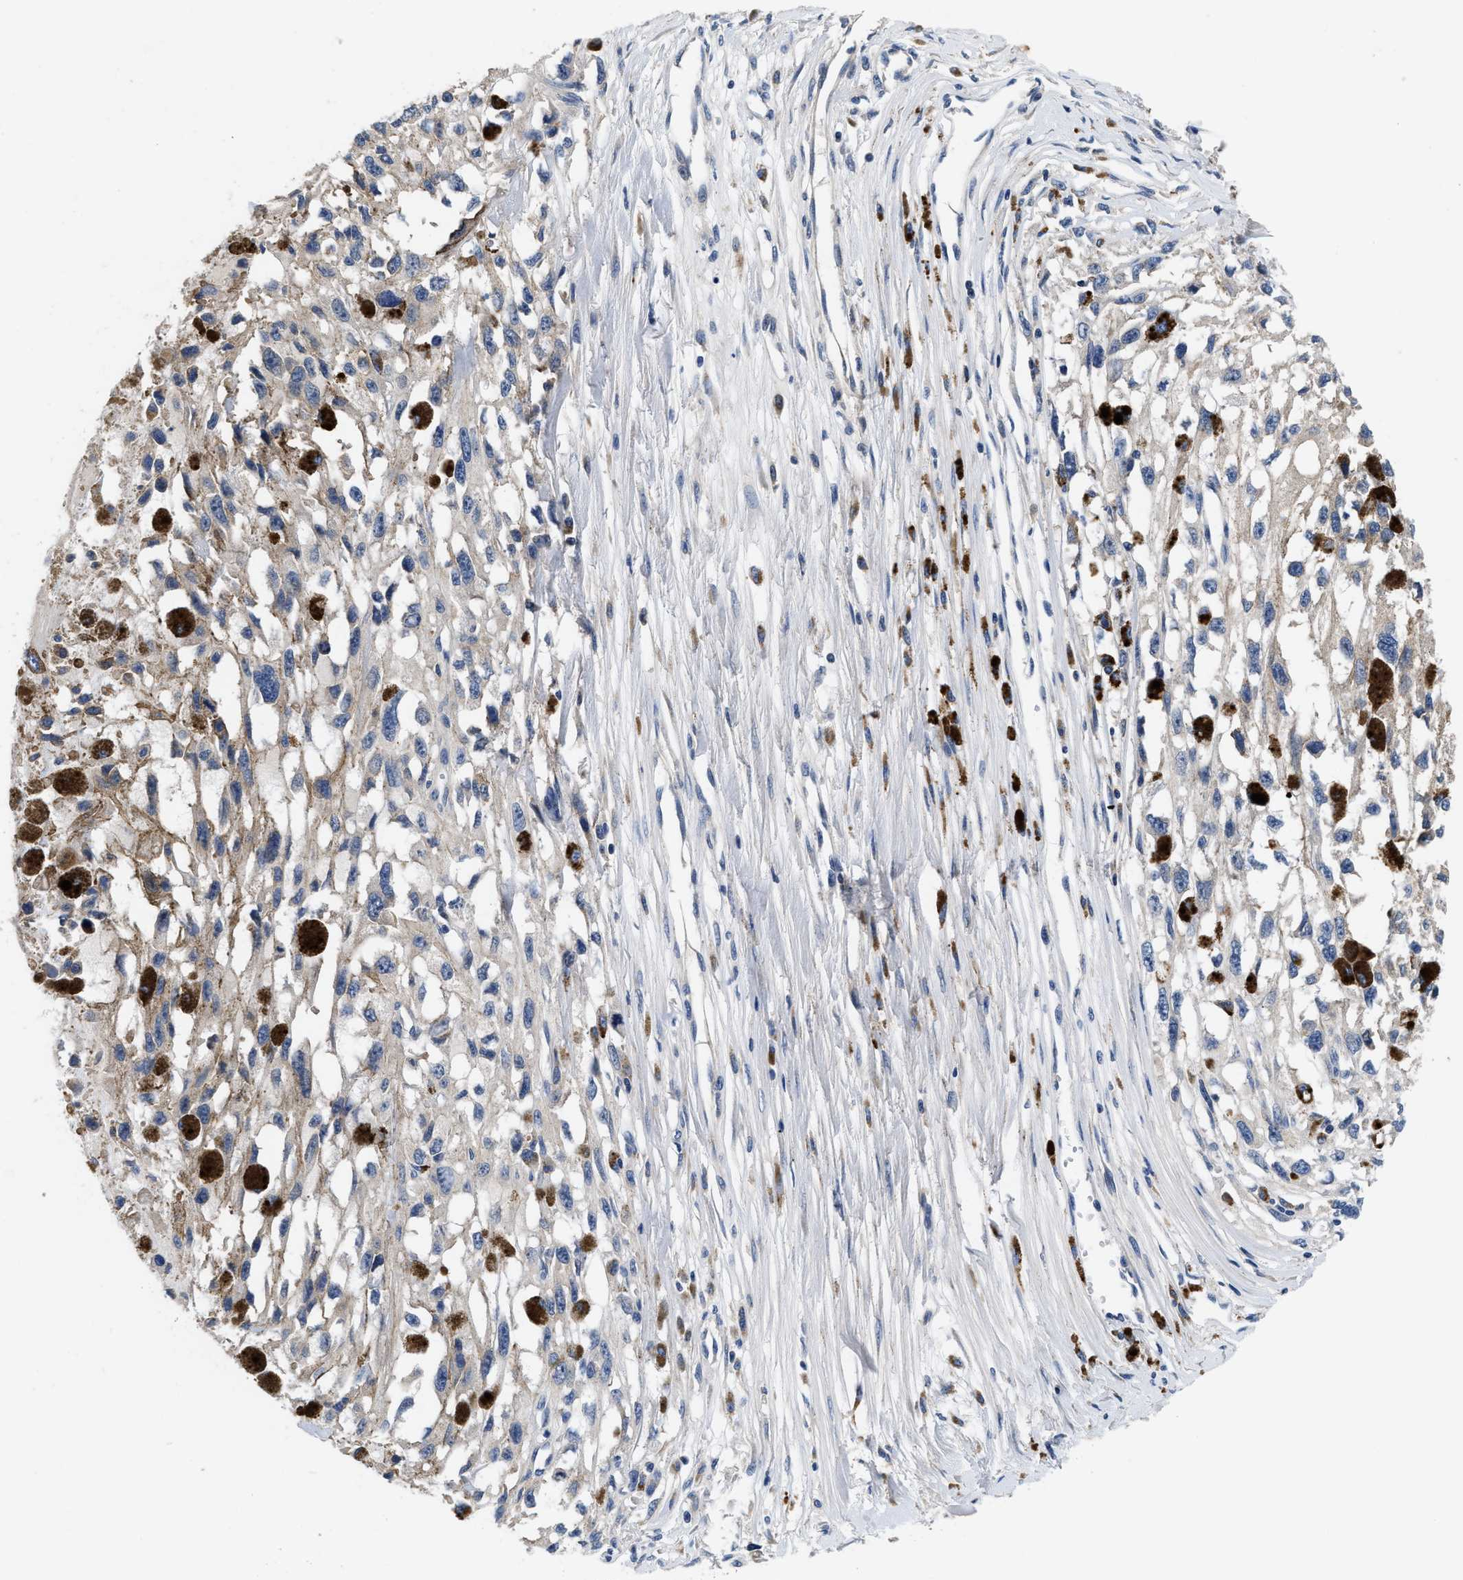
{"staining": {"intensity": "negative", "quantity": "none", "location": "none"}, "tissue": "melanoma", "cell_type": "Tumor cells", "image_type": "cancer", "snomed": [{"axis": "morphology", "description": "Malignant melanoma, Metastatic site"}, {"axis": "topography", "description": "Lymph node"}], "caption": "This is an immunohistochemistry (IHC) histopathology image of human malignant melanoma (metastatic site). There is no expression in tumor cells.", "gene": "ANKIB1", "patient": {"sex": "male", "age": 59}}